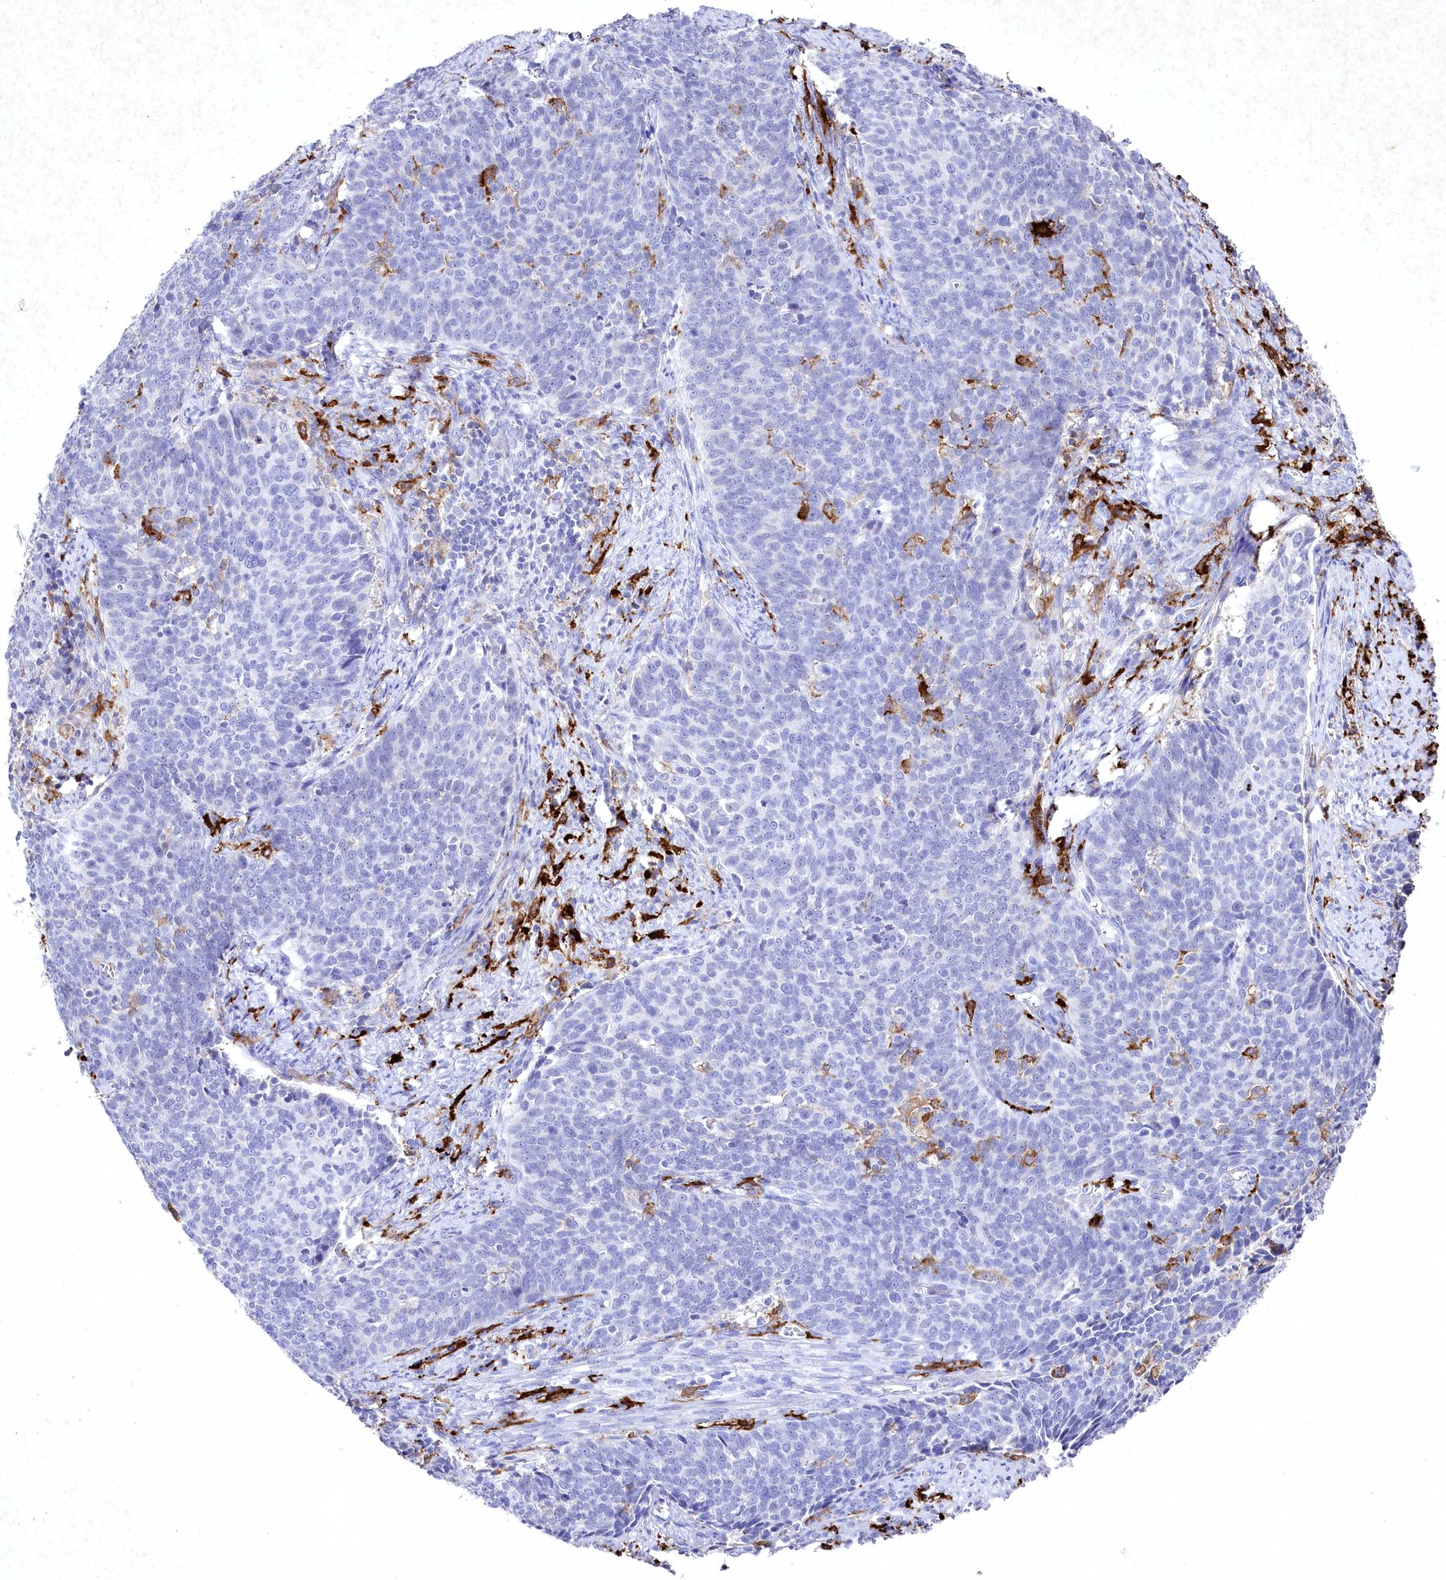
{"staining": {"intensity": "negative", "quantity": "none", "location": "none"}, "tissue": "cervical cancer", "cell_type": "Tumor cells", "image_type": "cancer", "snomed": [{"axis": "morphology", "description": "Squamous cell carcinoma, NOS"}, {"axis": "topography", "description": "Cervix"}], "caption": "IHC of cervical cancer reveals no expression in tumor cells.", "gene": "CLEC4M", "patient": {"sex": "female", "age": 39}}